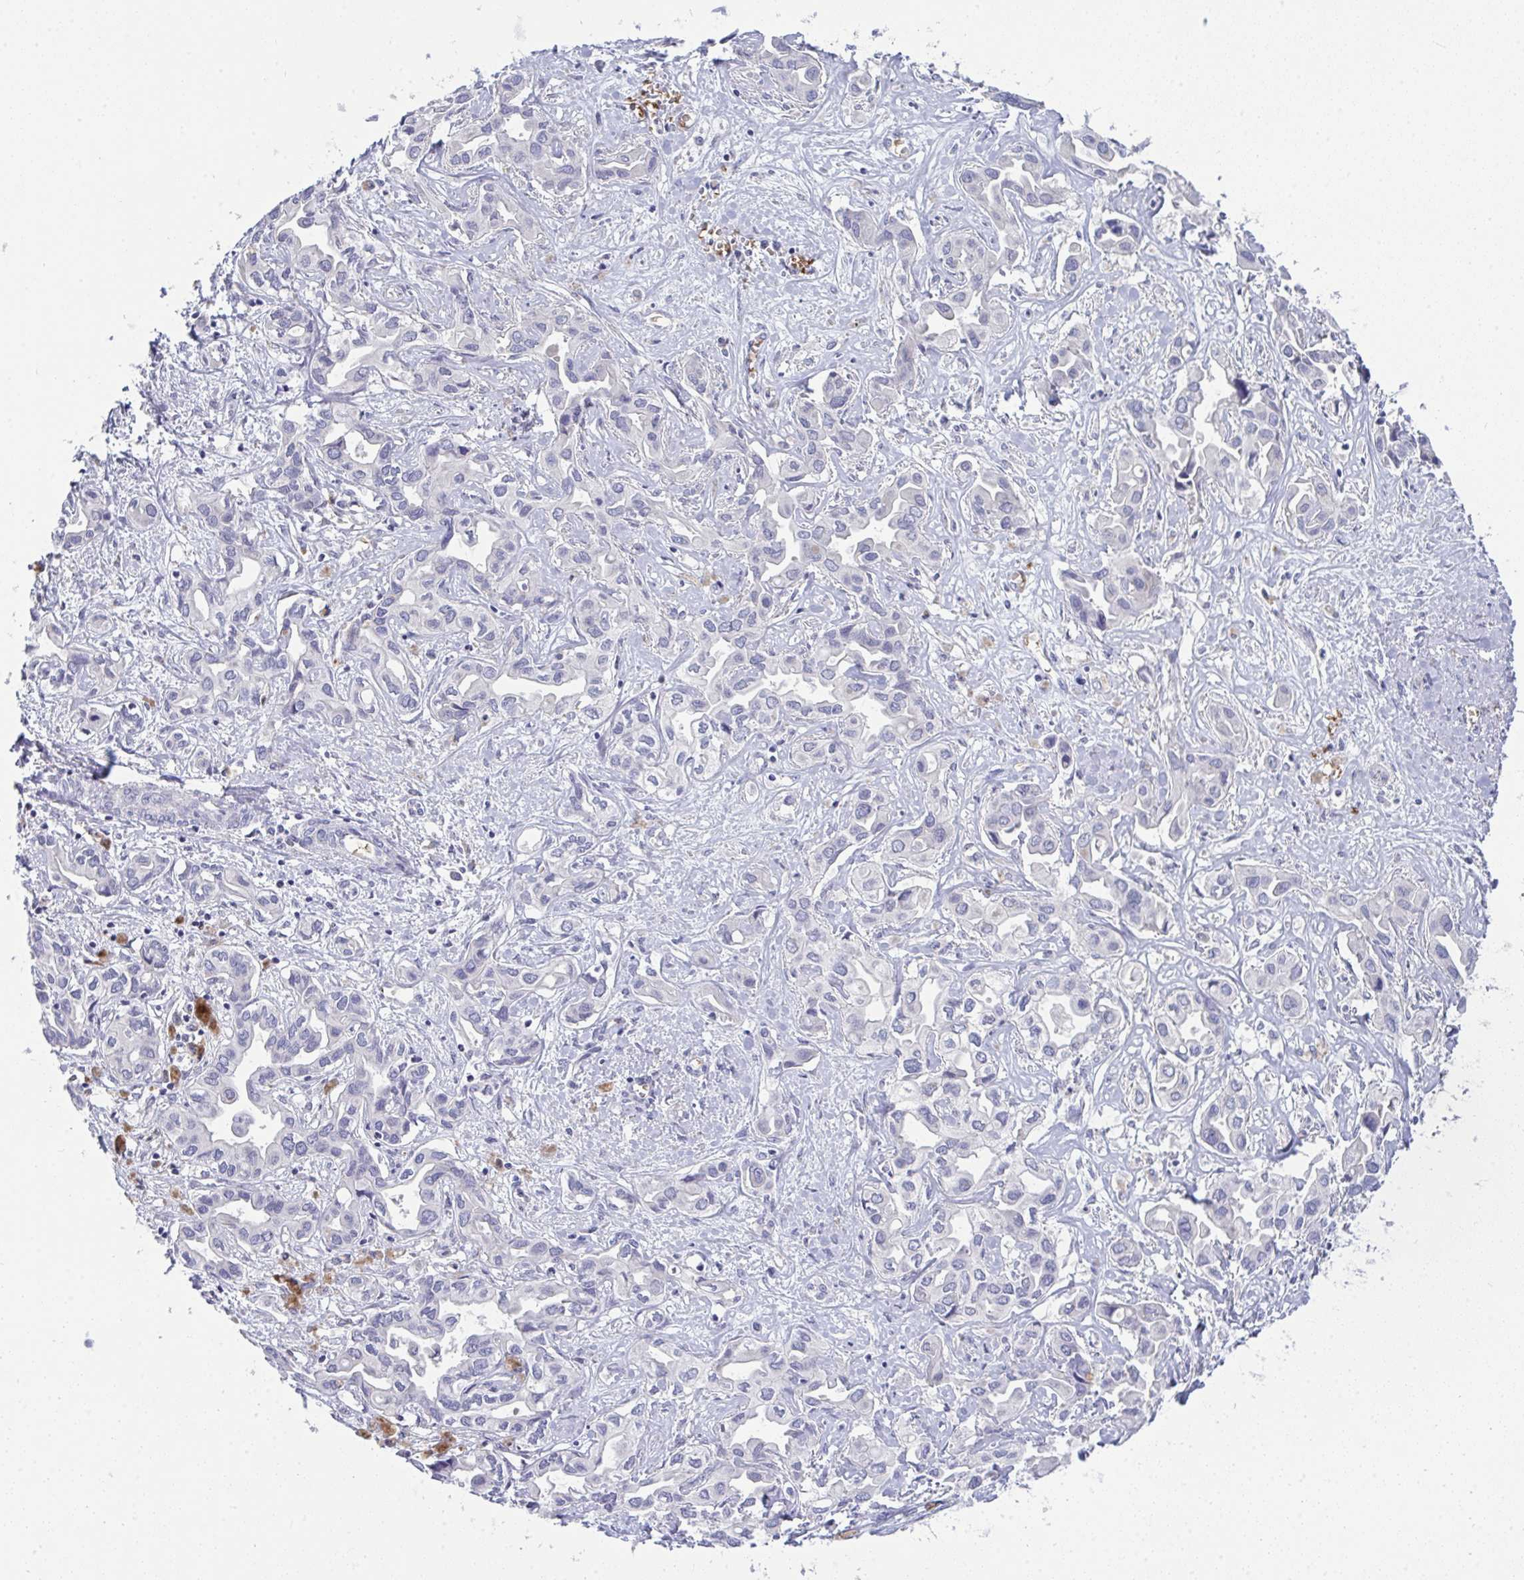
{"staining": {"intensity": "negative", "quantity": "none", "location": "none"}, "tissue": "liver cancer", "cell_type": "Tumor cells", "image_type": "cancer", "snomed": [{"axis": "morphology", "description": "Cholangiocarcinoma"}, {"axis": "topography", "description": "Liver"}], "caption": "Tumor cells are negative for protein expression in human liver cholangiocarcinoma.", "gene": "SPTB", "patient": {"sex": "female", "age": 64}}